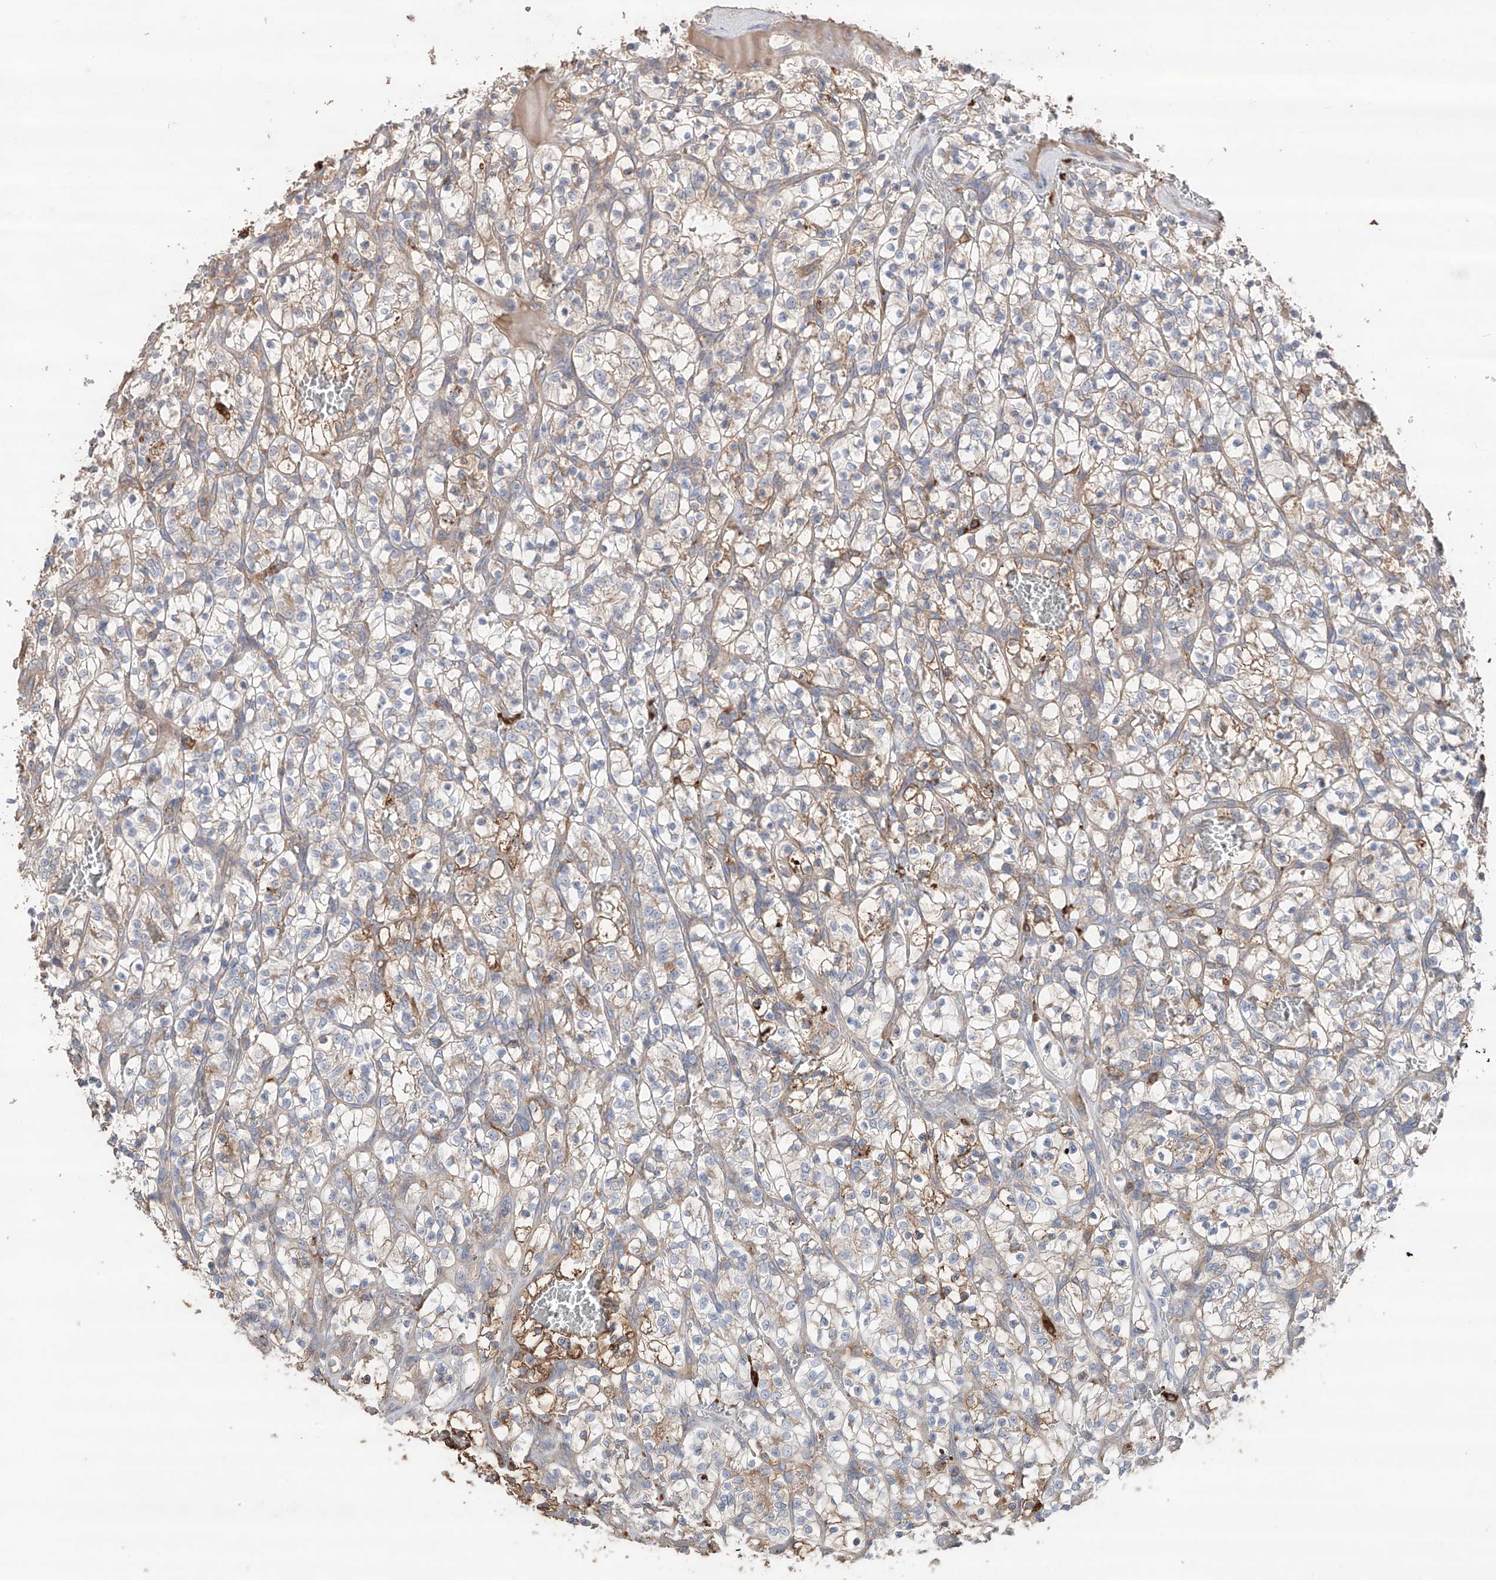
{"staining": {"intensity": "moderate", "quantity": "<25%", "location": "cytoplasmic/membranous"}, "tissue": "renal cancer", "cell_type": "Tumor cells", "image_type": "cancer", "snomed": [{"axis": "morphology", "description": "Adenocarcinoma, NOS"}, {"axis": "topography", "description": "Kidney"}], "caption": "A histopathology image of renal adenocarcinoma stained for a protein shows moderate cytoplasmic/membranous brown staining in tumor cells.", "gene": "EDN1", "patient": {"sex": "female", "age": 57}}